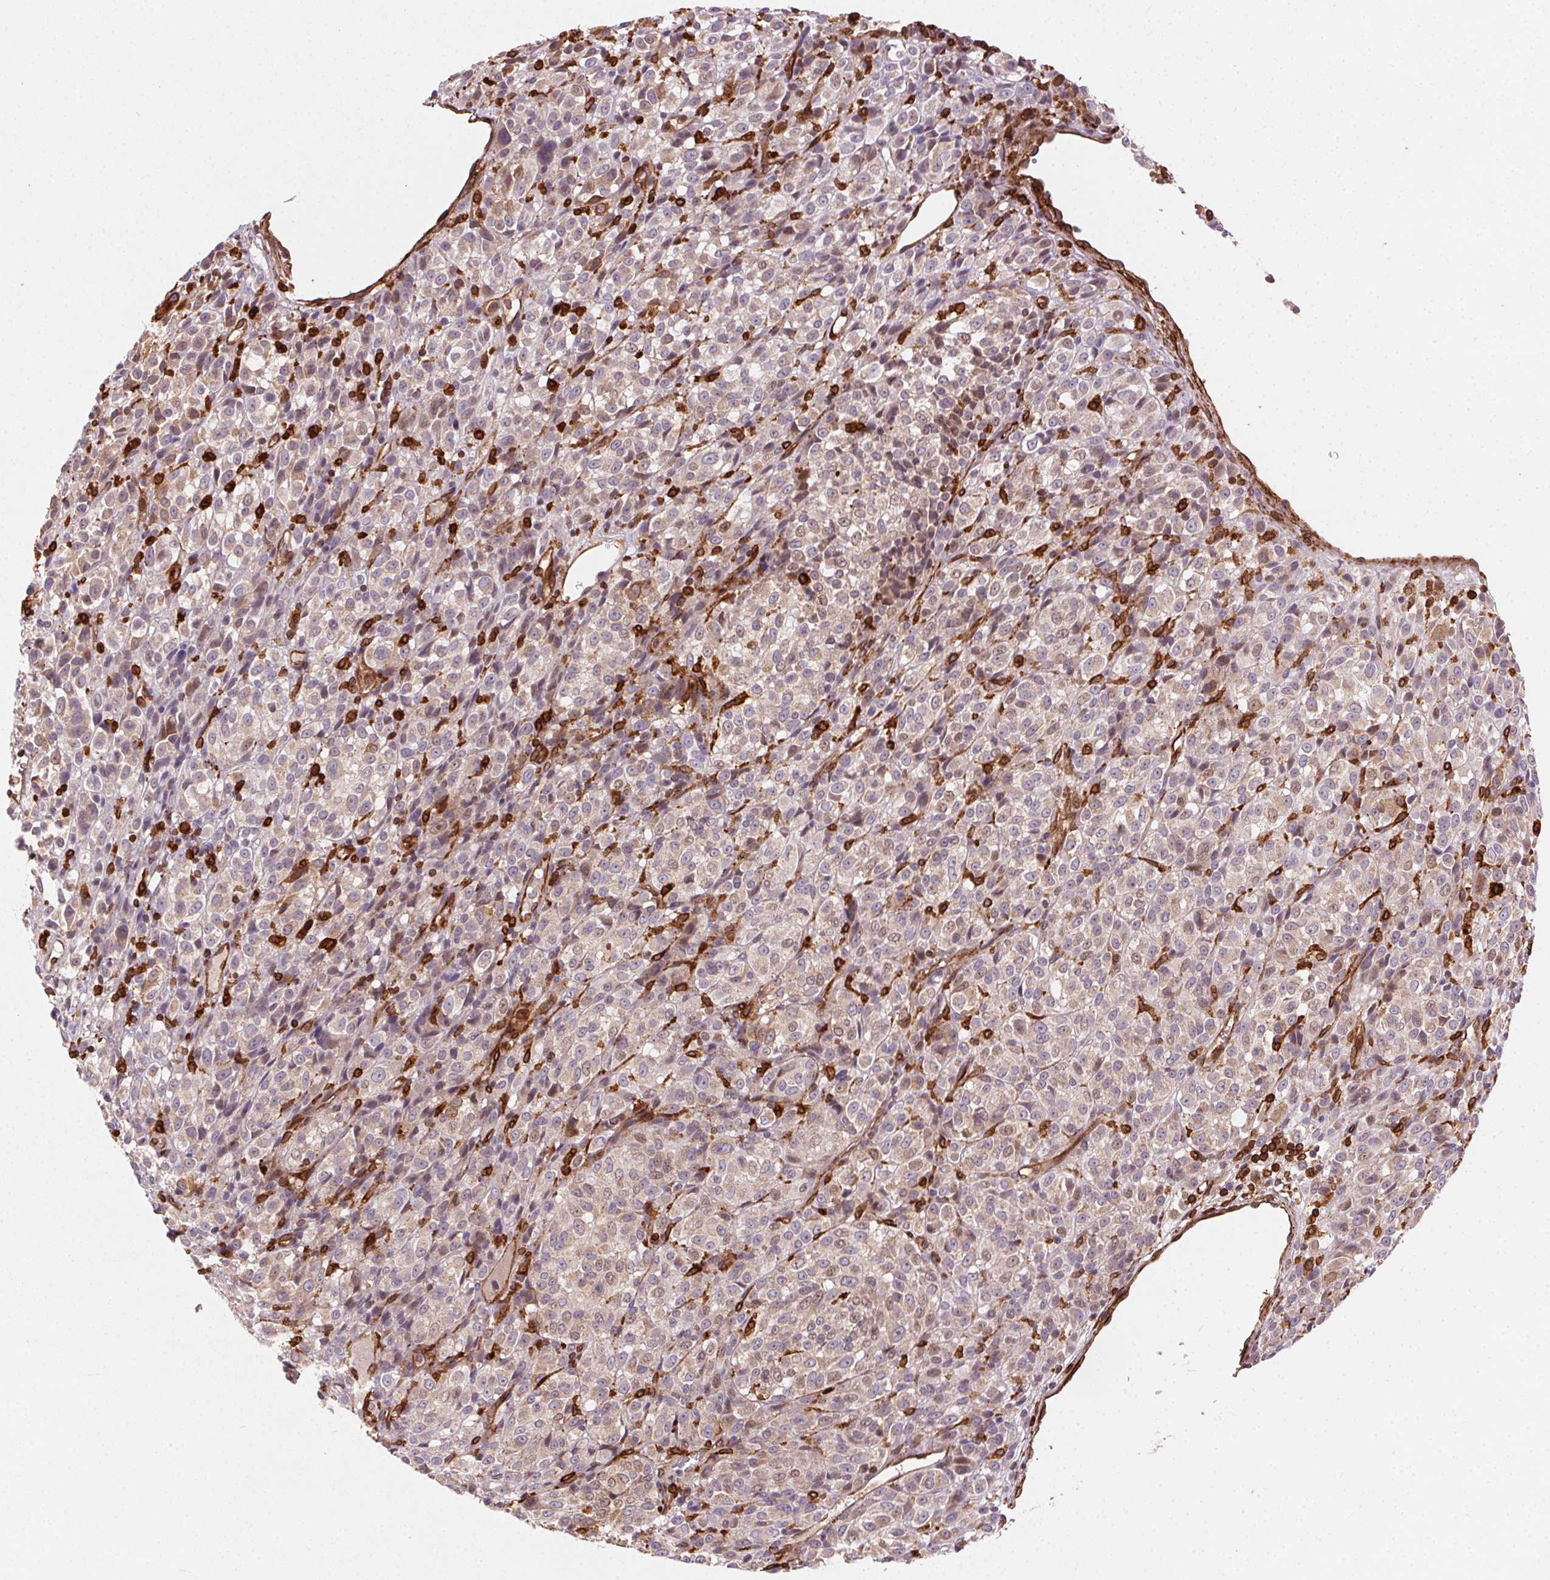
{"staining": {"intensity": "weak", "quantity": "<25%", "location": "cytoplasmic/membranous"}, "tissue": "melanoma", "cell_type": "Tumor cells", "image_type": "cancer", "snomed": [{"axis": "morphology", "description": "Malignant melanoma, Metastatic site"}, {"axis": "topography", "description": "Brain"}], "caption": "This is an immunohistochemistry photomicrograph of malignant melanoma (metastatic site). There is no expression in tumor cells.", "gene": "RNASET2", "patient": {"sex": "female", "age": 56}}